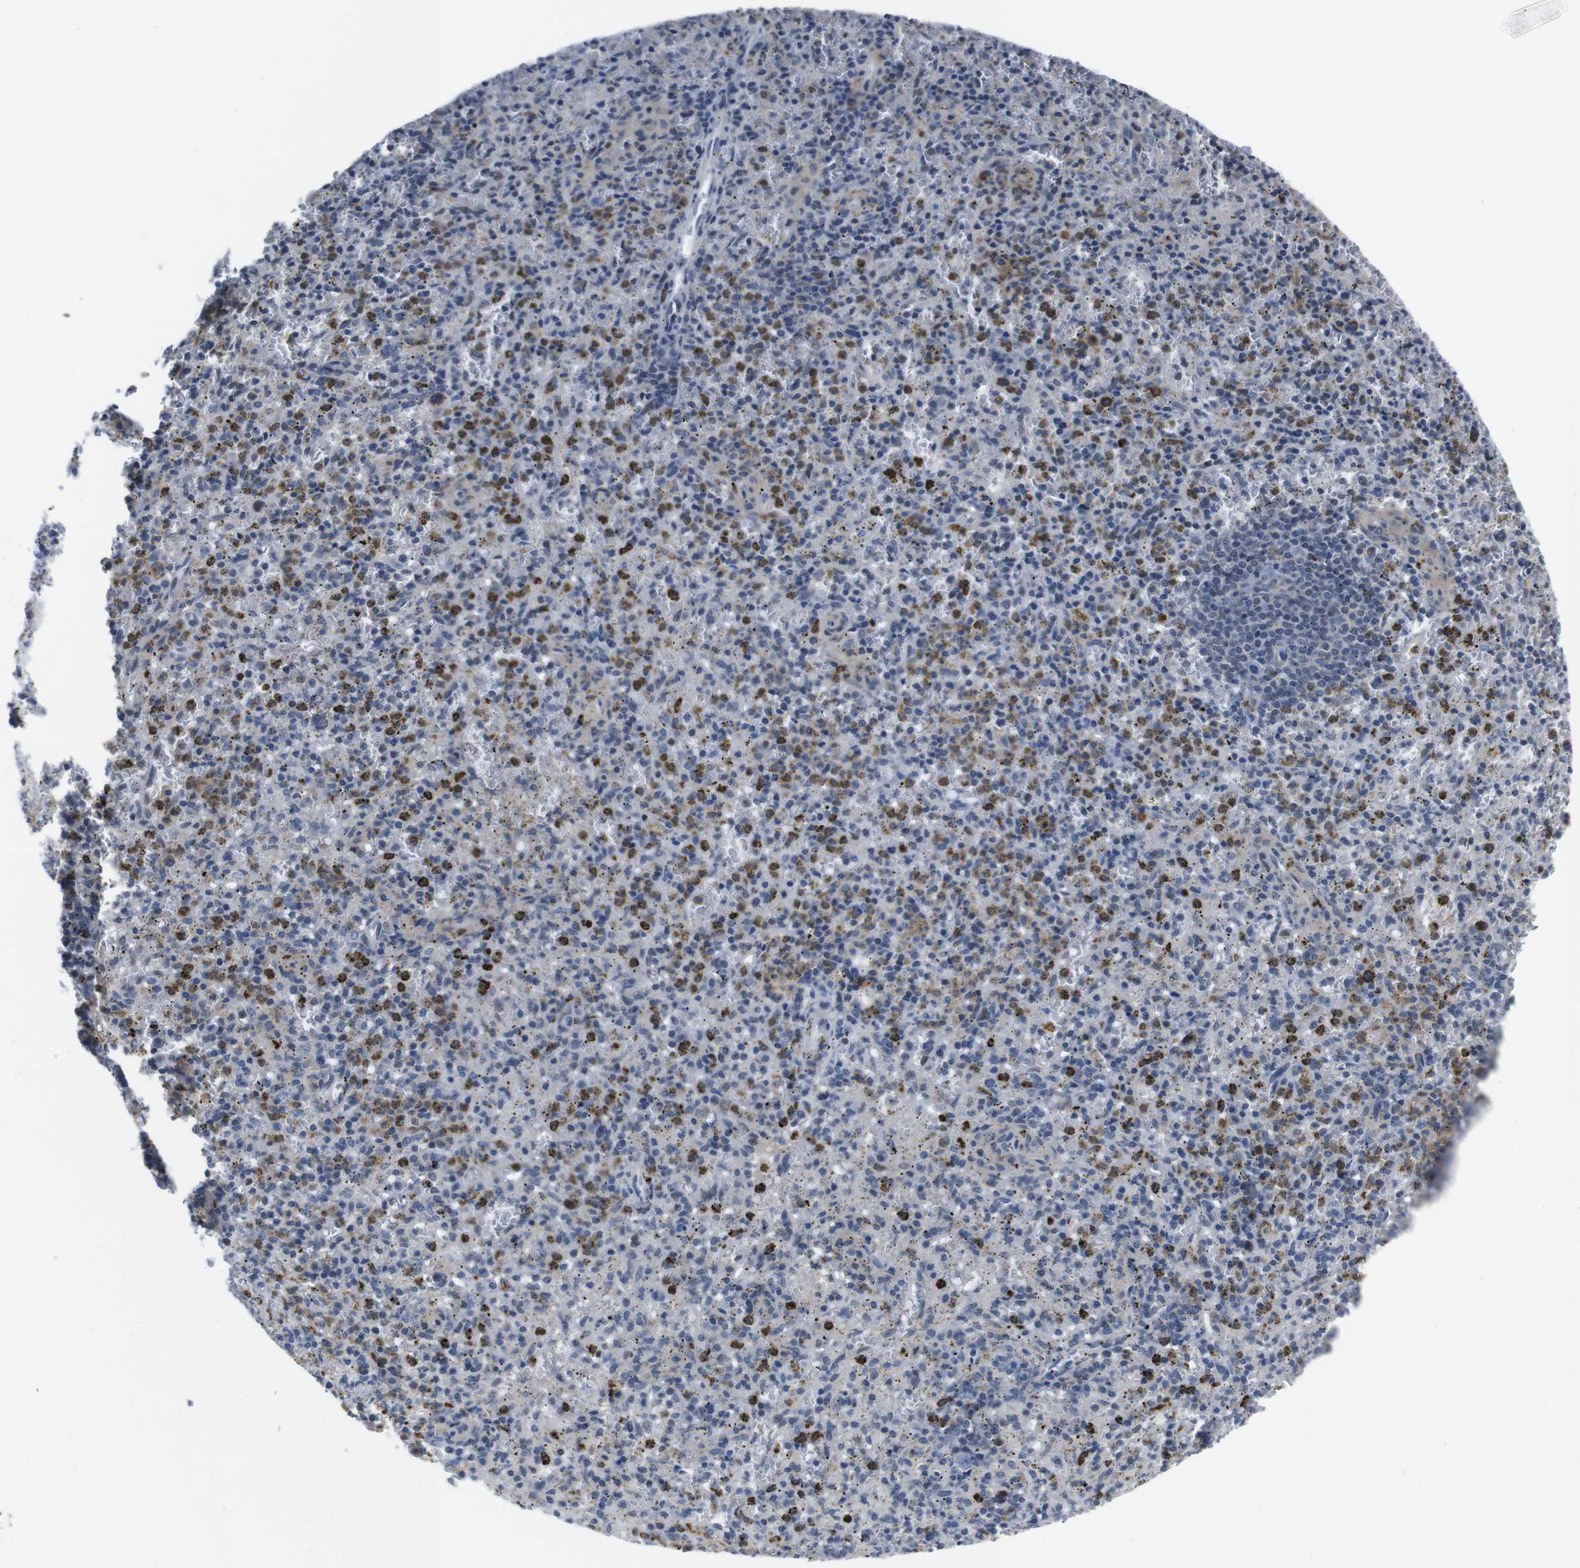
{"staining": {"intensity": "moderate", "quantity": "25%-75%", "location": "cytoplasmic/membranous"}, "tissue": "spleen", "cell_type": "Cells in red pulp", "image_type": "normal", "snomed": [{"axis": "morphology", "description": "Normal tissue, NOS"}, {"axis": "topography", "description": "Spleen"}], "caption": "Cells in red pulp demonstrate moderate cytoplasmic/membranous positivity in approximately 25%-75% of cells in normal spleen.", "gene": "SEMA4B", "patient": {"sex": "male", "age": 72}}